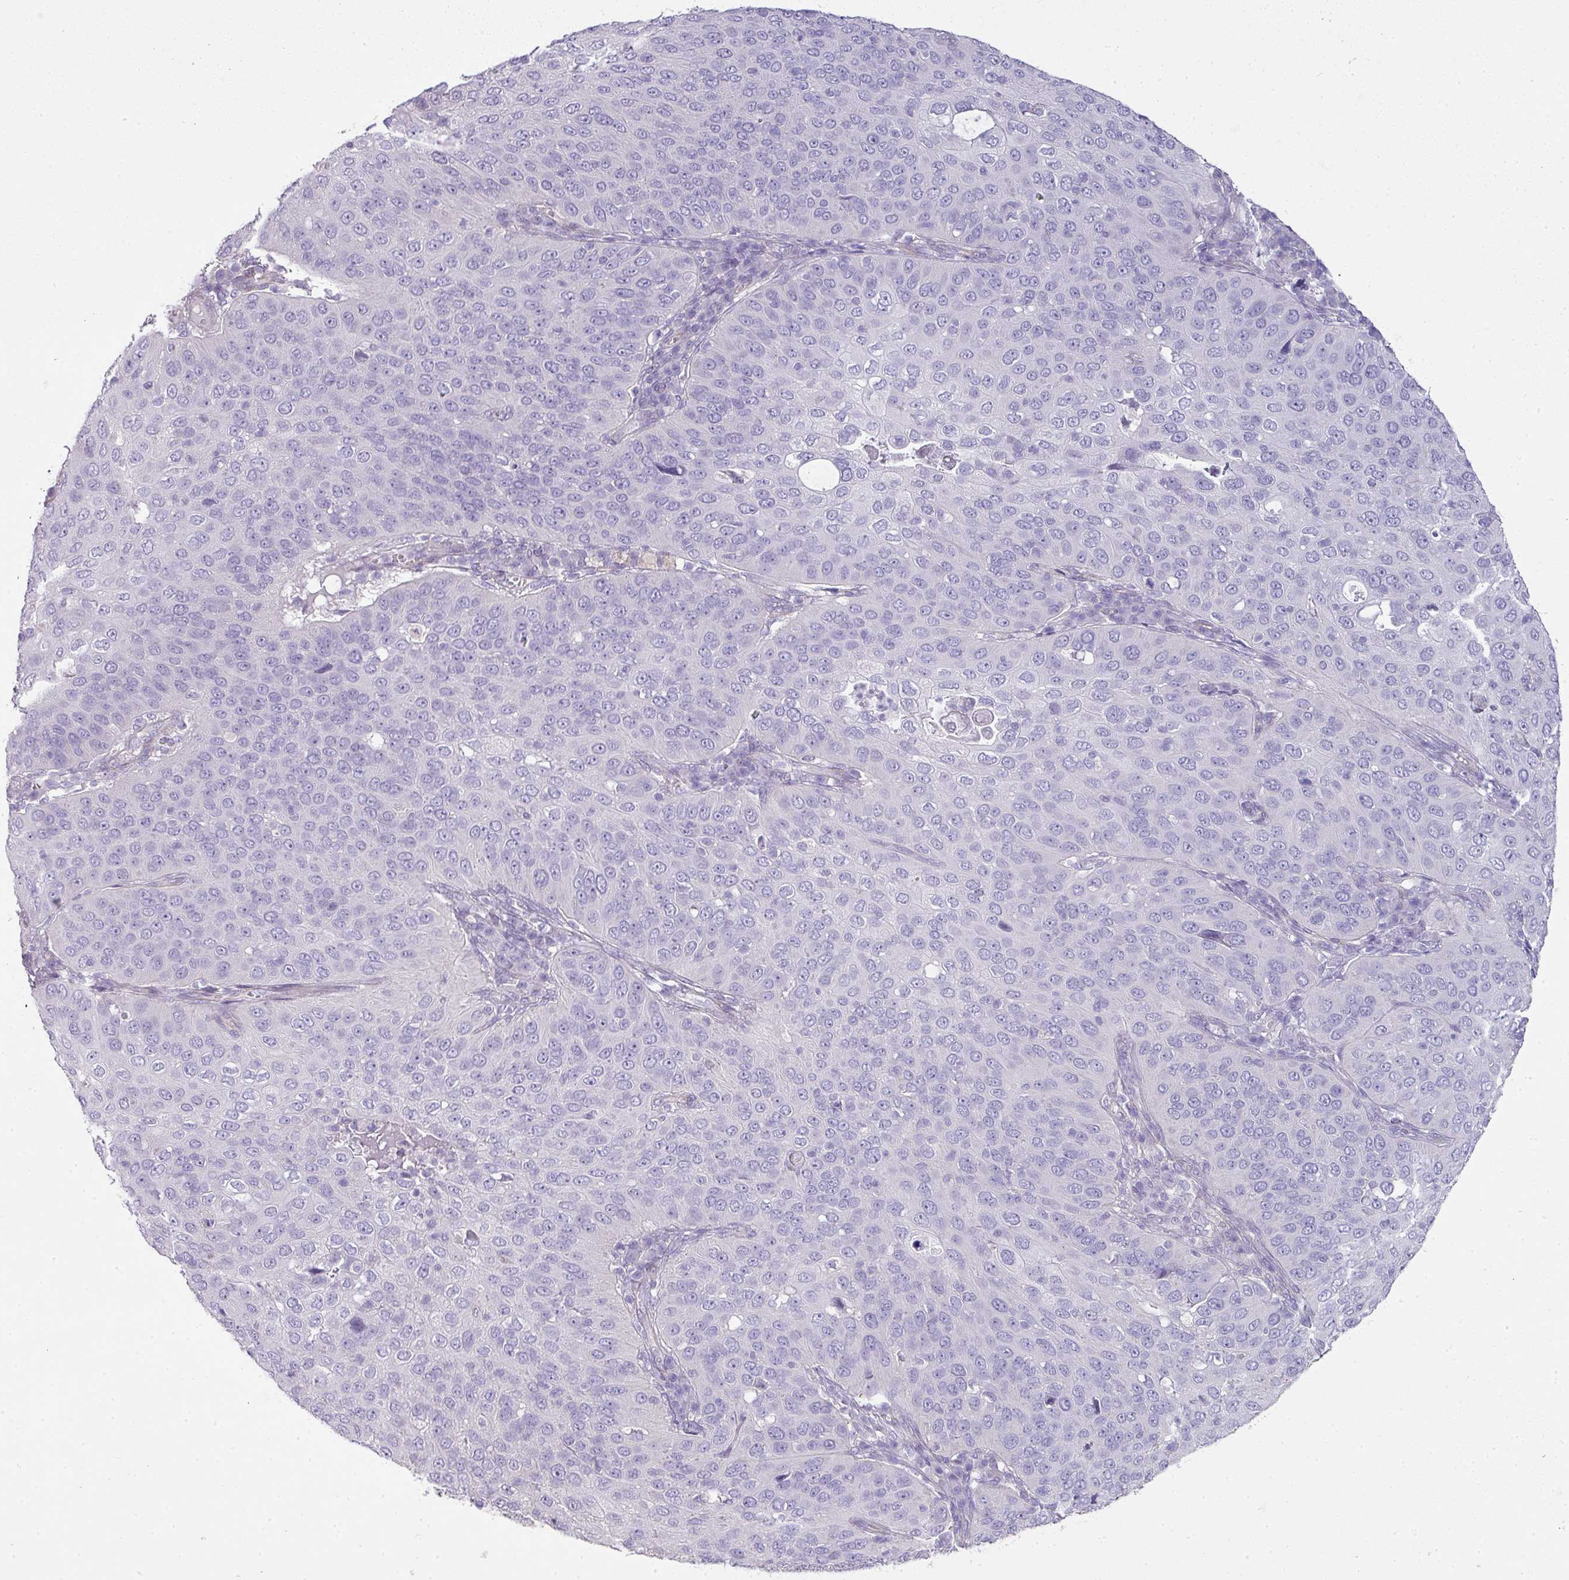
{"staining": {"intensity": "negative", "quantity": "none", "location": "none"}, "tissue": "cervical cancer", "cell_type": "Tumor cells", "image_type": "cancer", "snomed": [{"axis": "morphology", "description": "Squamous cell carcinoma, NOS"}, {"axis": "topography", "description": "Cervix"}], "caption": "Protein analysis of cervical cancer displays no significant staining in tumor cells.", "gene": "GLI4", "patient": {"sex": "female", "age": 36}}